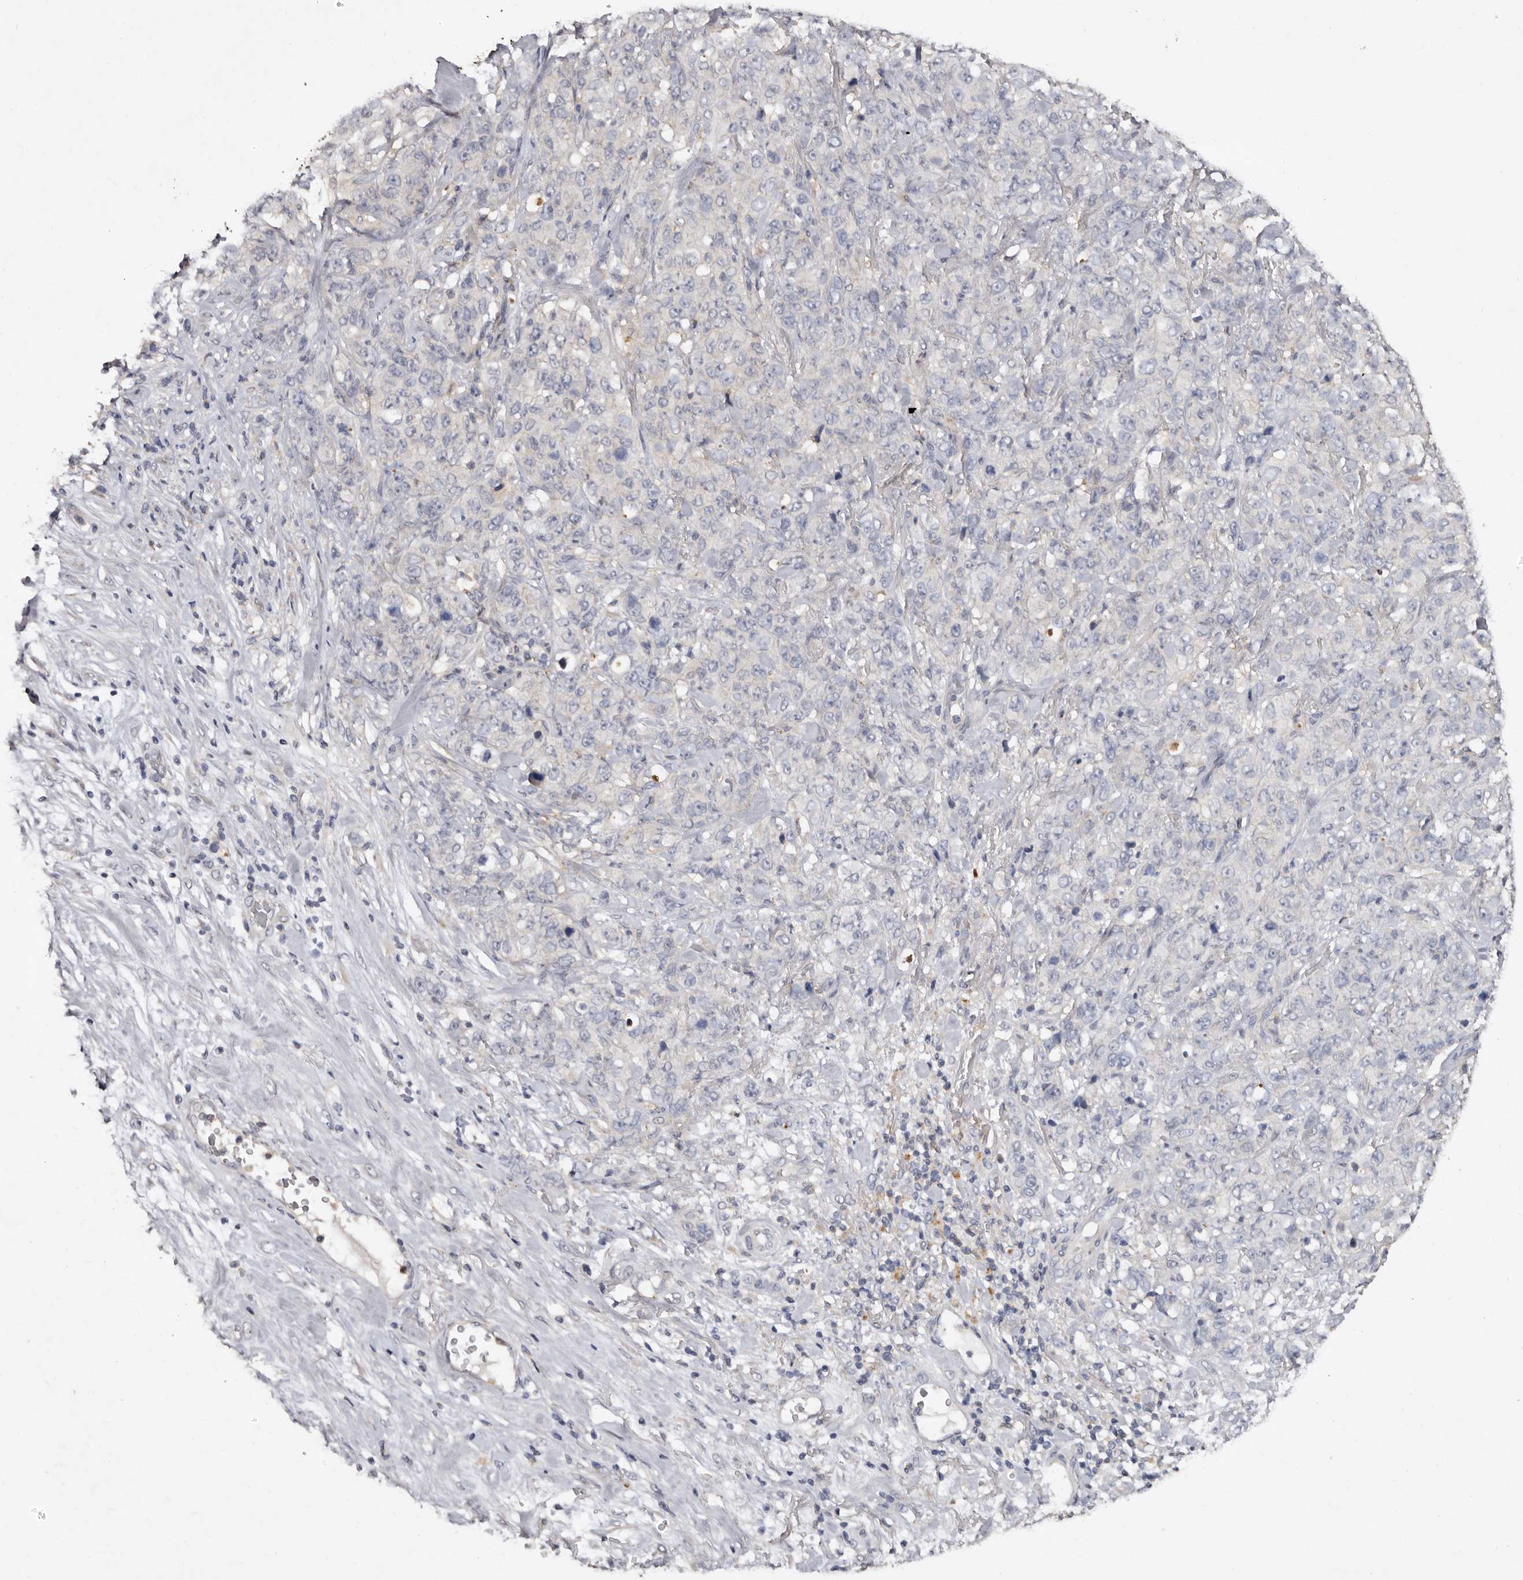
{"staining": {"intensity": "negative", "quantity": "none", "location": "none"}, "tissue": "stomach cancer", "cell_type": "Tumor cells", "image_type": "cancer", "snomed": [{"axis": "morphology", "description": "Adenocarcinoma, NOS"}, {"axis": "topography", "description": "Stomach"}], "caption": "Immunohistochemistry (IHC) of human stomach cancer shows no positivity in tumor cells.", "gene": "EDEM1", "patient": {"sex": "male", "age": 48}}